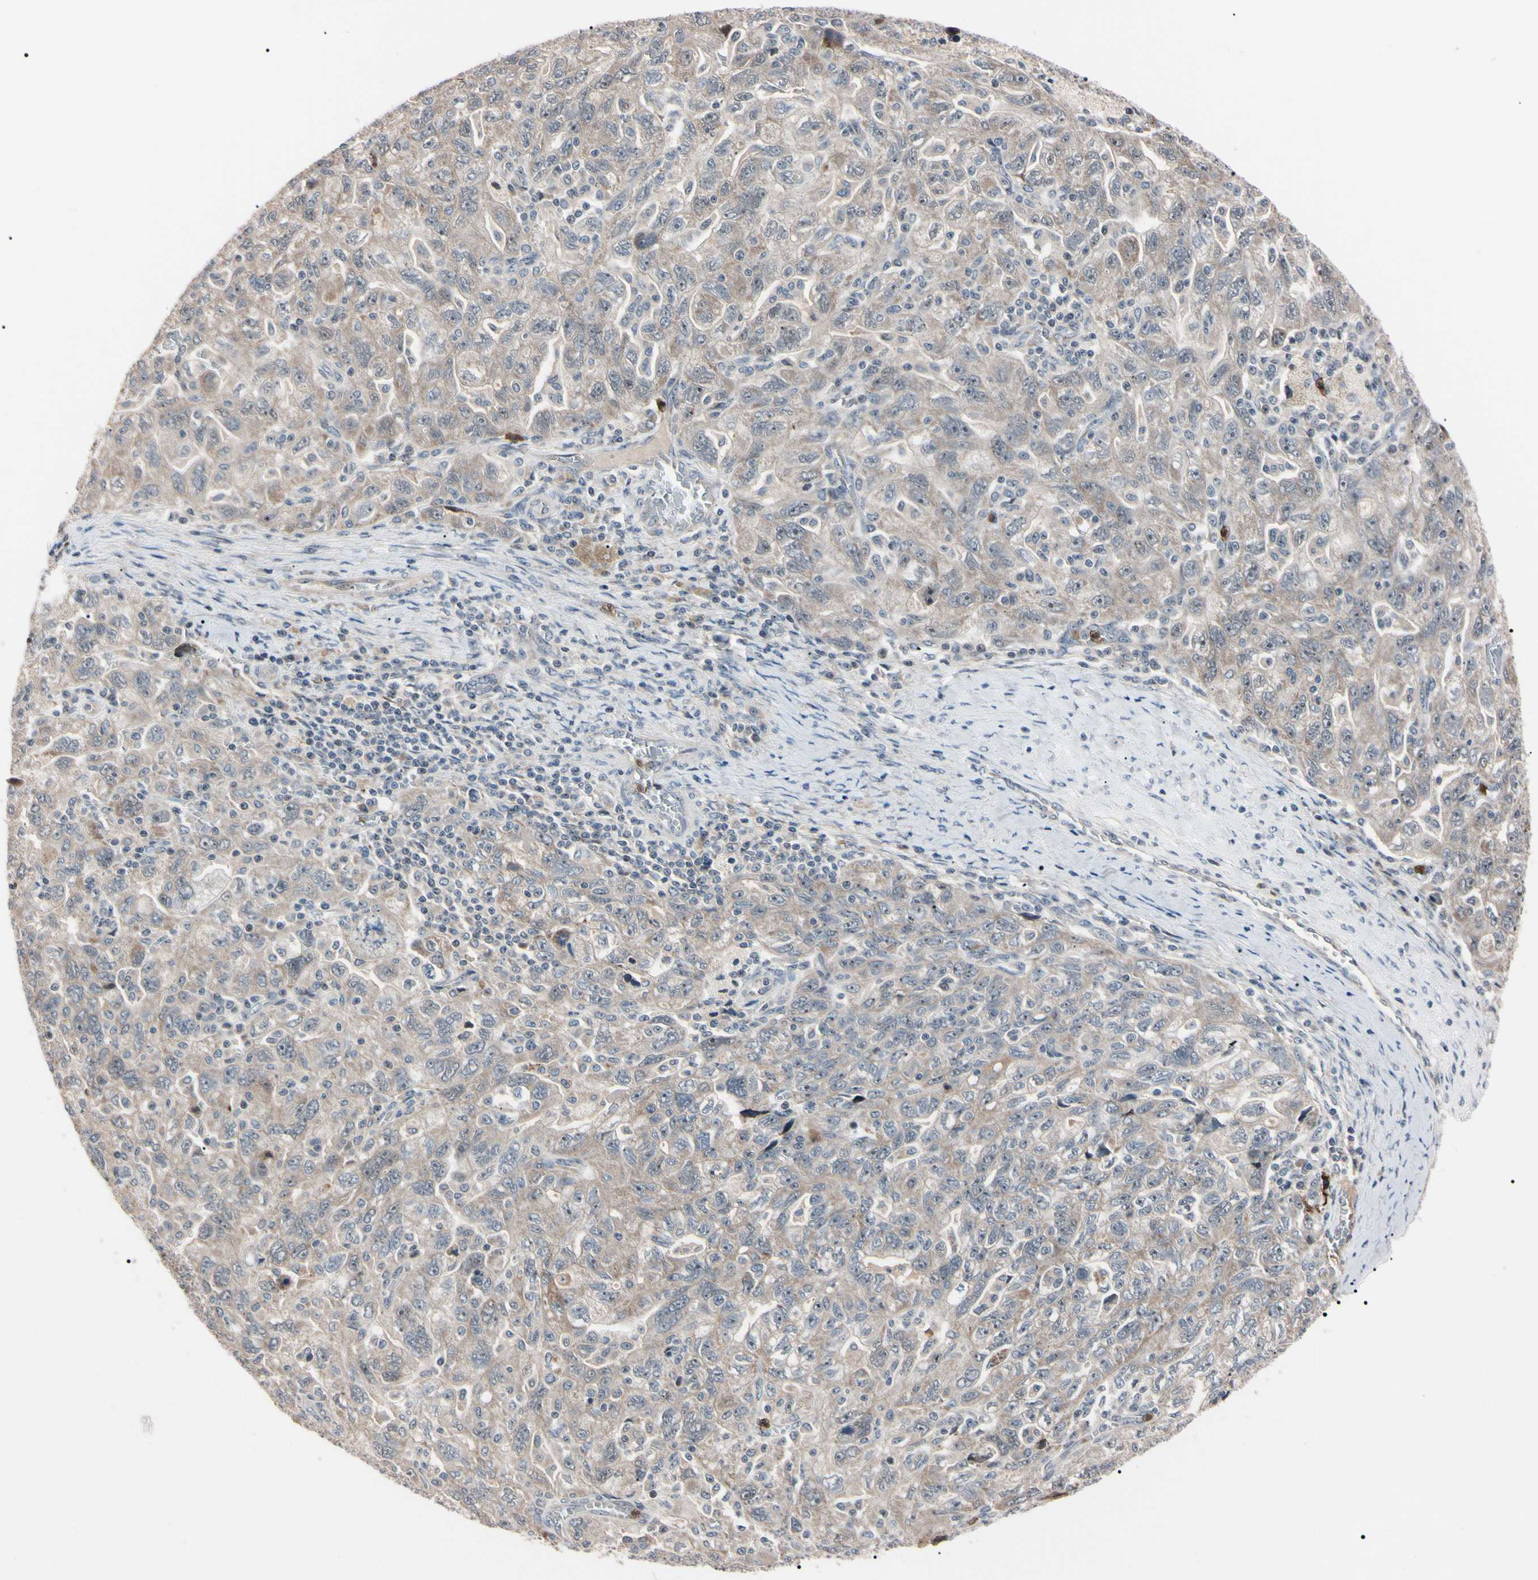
{"staining": {"intensity": "weak", "quantity": ">75%", "location": "cytoplasmic/membranous"}, "tissue": "ovarian cancer", "cell_type": "Tumor cells", "image_type": "cancer", "snomed": [{"axis": "morphology", "description": "Carcinoma, NOS"}, {"axis": "morphology", "description": "Cystadenocarcinoma, serous, NOS"}, {"axis": "topography", "description": "Ovary"}], "caption": "Approximately >75% of tumor cells in human ovarian cancer (serous cystadenocarcinoma) exhibit weak cytoplasmic/membranous protein staining as visualized by brown immunohistochemical staining.", "gene": "TRAF5", "patient": {"sex": "female", "age": 69}}